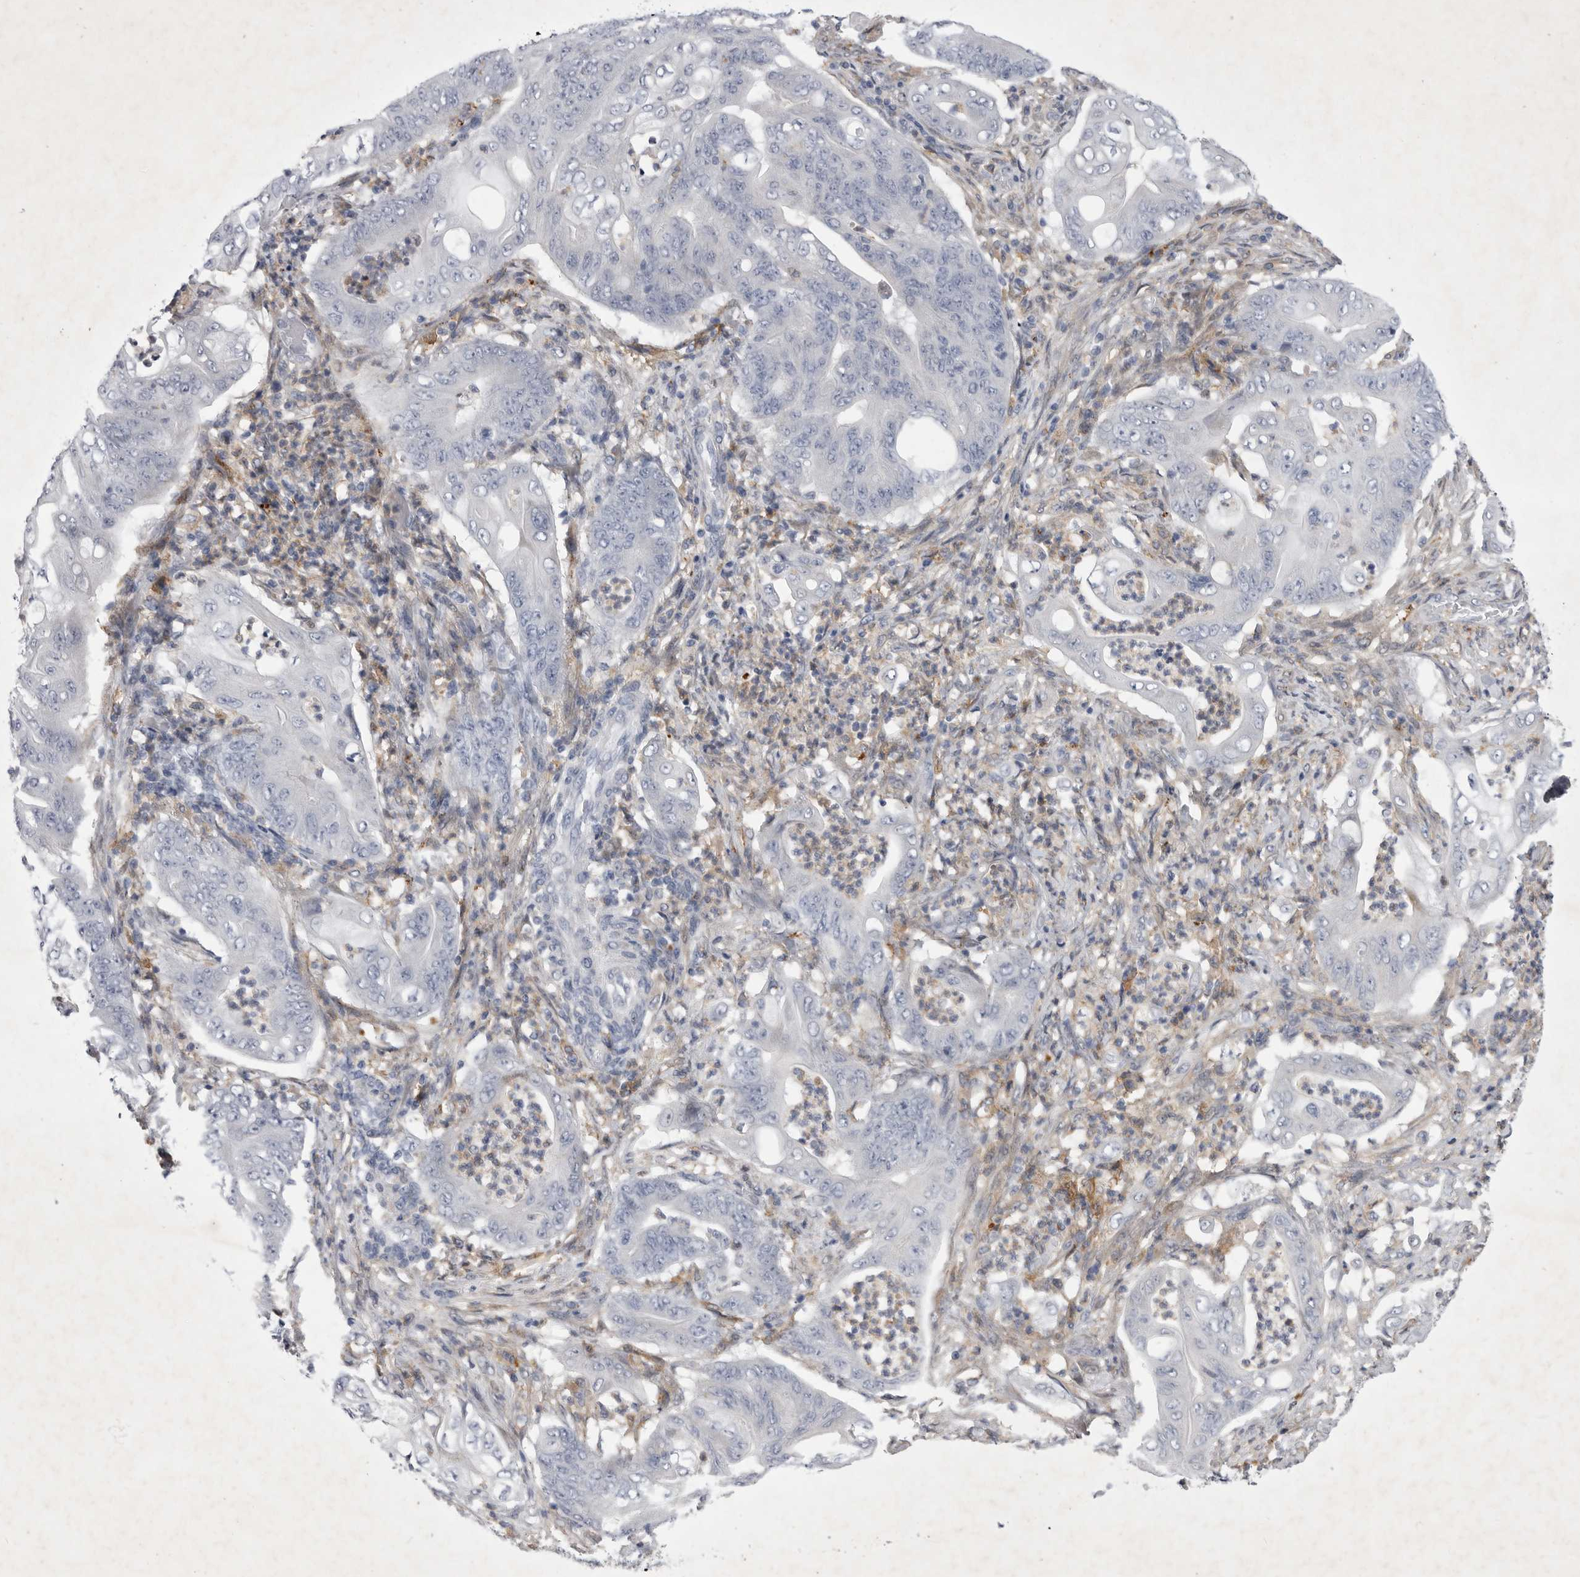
{"staining": {"intensity": "negative", "quantity": "none", "location": "none"}, "tissue": "stomach cancer", "cell_type": "Tumor cells", "image_type": "cancer", "snomed": [{"axis": "morphology", "description": "Adenocarcinoma, NOS"}, {"axis": "topography", "description": "Stomach"}], "caption": "Tumor cells show no significant protein expression in stomach cancer.", "gene": "SIGLEC10", "patient": {"sex": "female", "age": 73}}